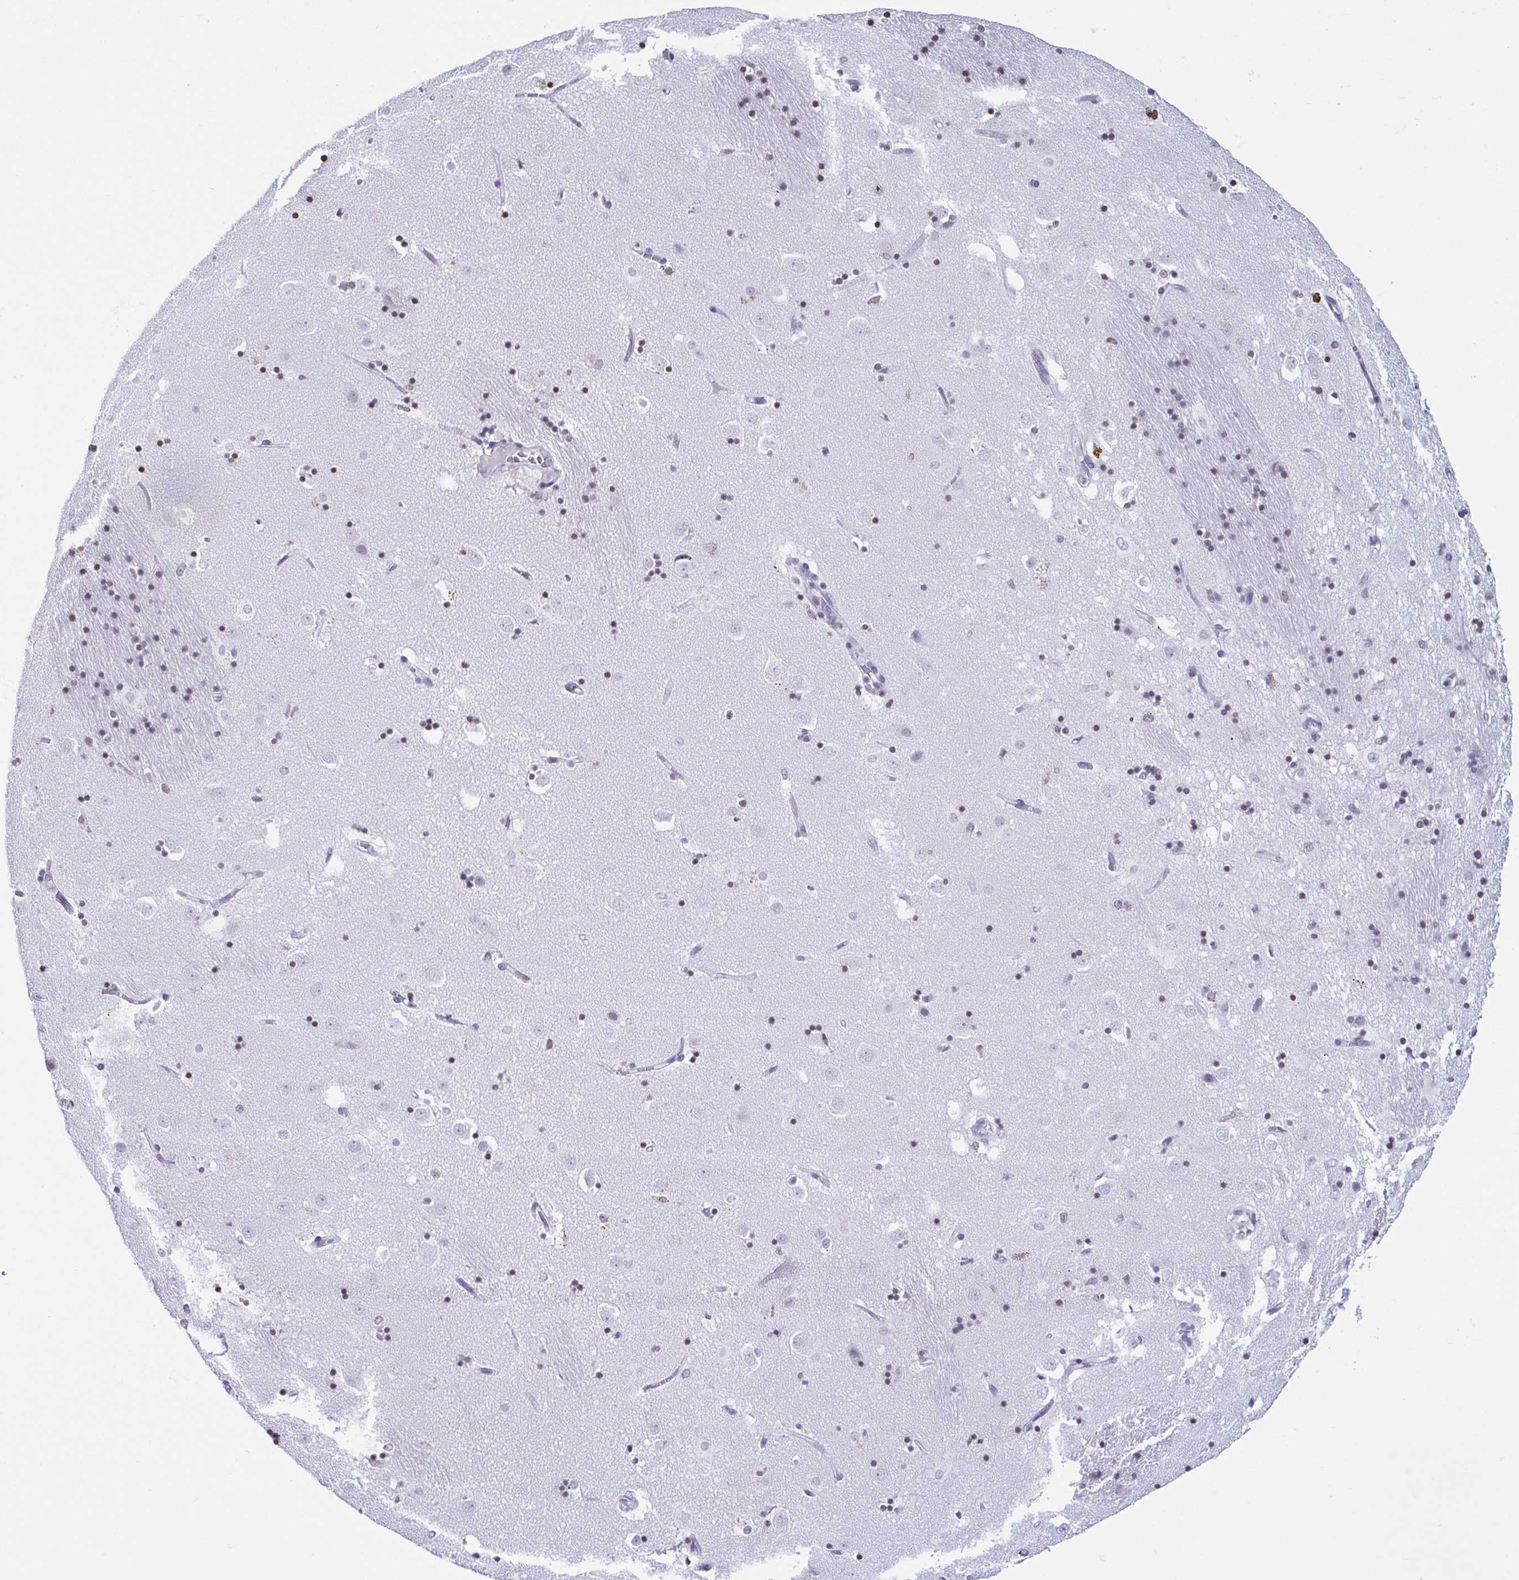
{"staining": {"intensity": "negative", "quantity": "none", "location": "none"}, "tissue": "caudate", "cell_type": "Glial cells", "image_type": "normal", "snomed": [{"axis": "morphology", "description": "Normal tissue, NOS"}, {"axis": "topography", "description": "Lateral ventricle wall"}], "caption": "Immunohistochemistry histopathology image of unremarkable caudate stained for a protein (brown), which demonstrates no positivity in glial cells. (DAB immunohistochemistry with hematoxylin counter stain).", "gene": "VCX2", "patient": {"sex": "male", "age": 58}}